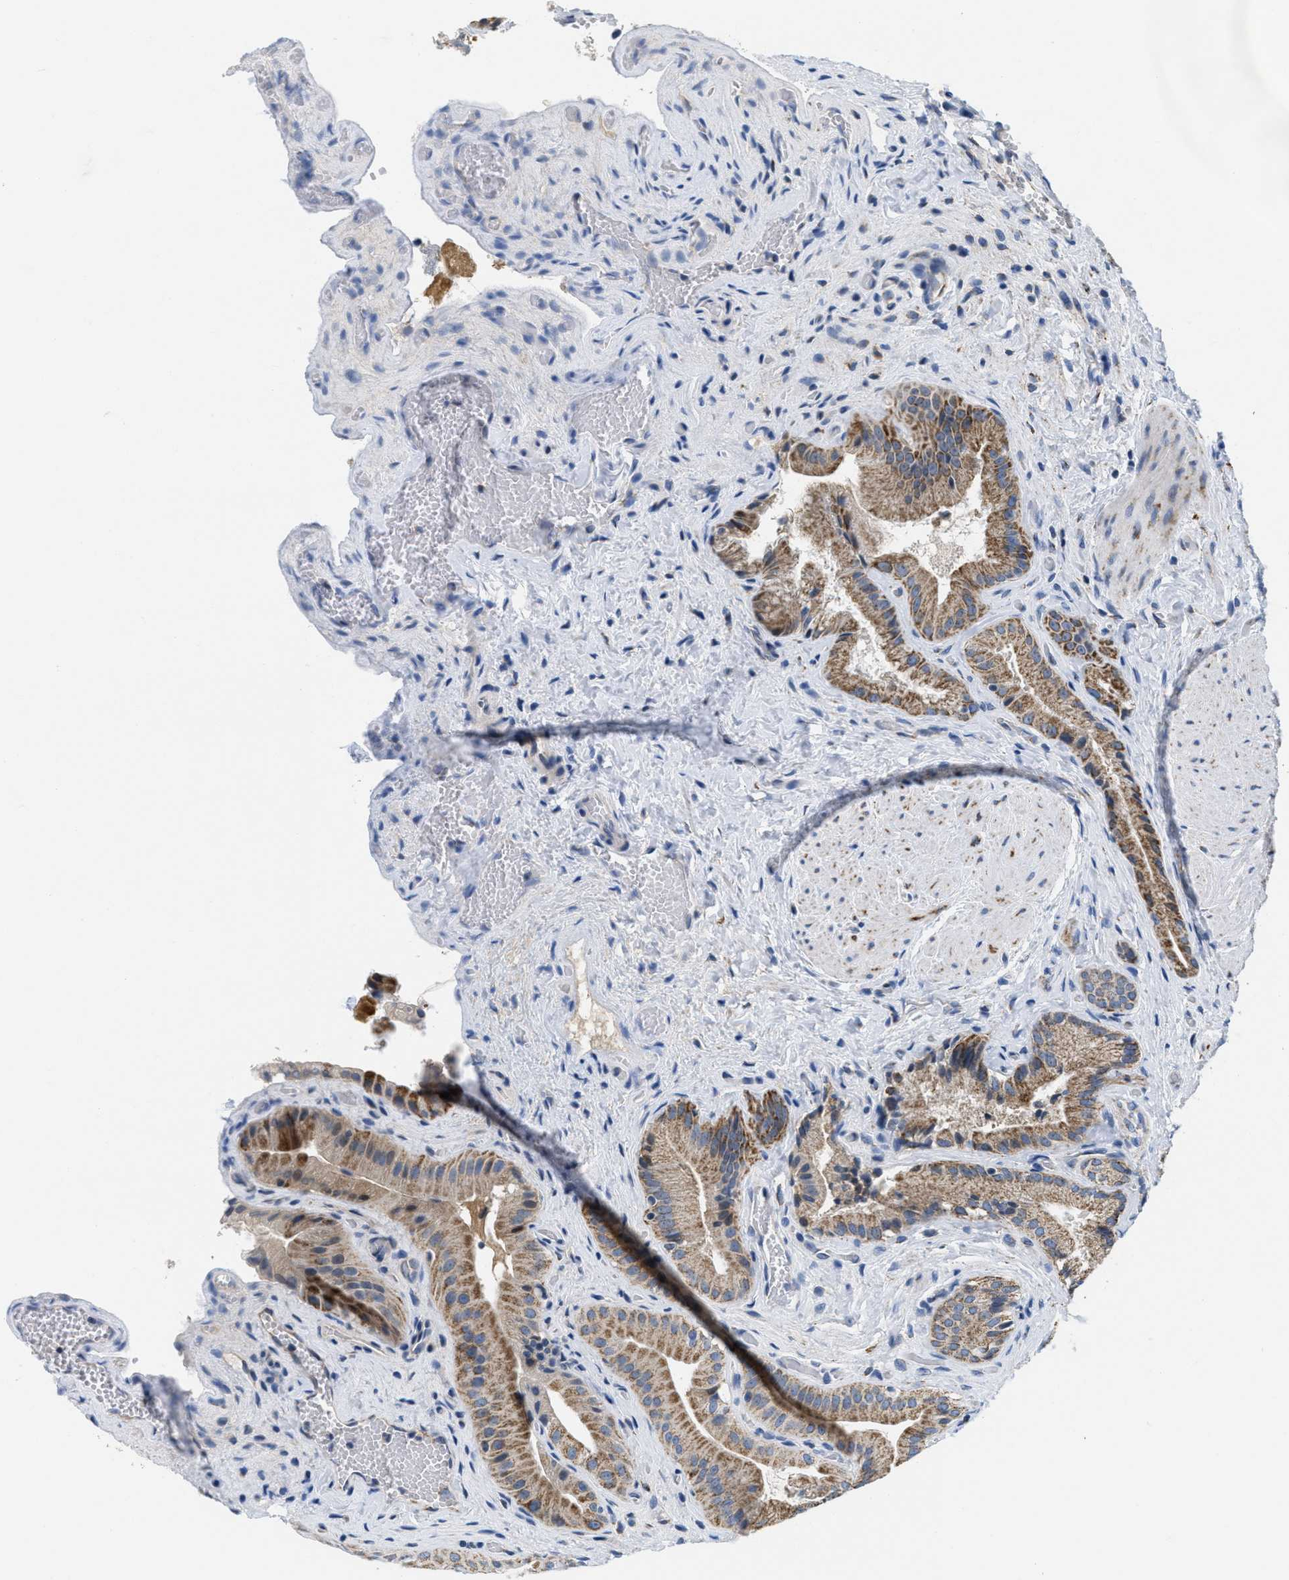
{"staining": {"intensity": "moderate", "quantity": ">75%", "location": "cytoplasmic/membranous"}, "tissue": "gallbladder", "cell_type": "Glandular cells", "image_type": "normal", "snomed": [{"axis": "morphology", "description": "Normal tissue, NOS"}, {"axis": "topography", "description": "Gallbladder"}], "caption": "An image of human gallbladder stained for a protein demonstrates moderate cytoplasmic/membranous brown staining in glandular cells. (DAB (3,3'-diaminobenzidine) = brown stain, brightfield microscopy at high magnification).", "gene": "KCNJ5", "patient": {"sex": "male", "age": 49}}